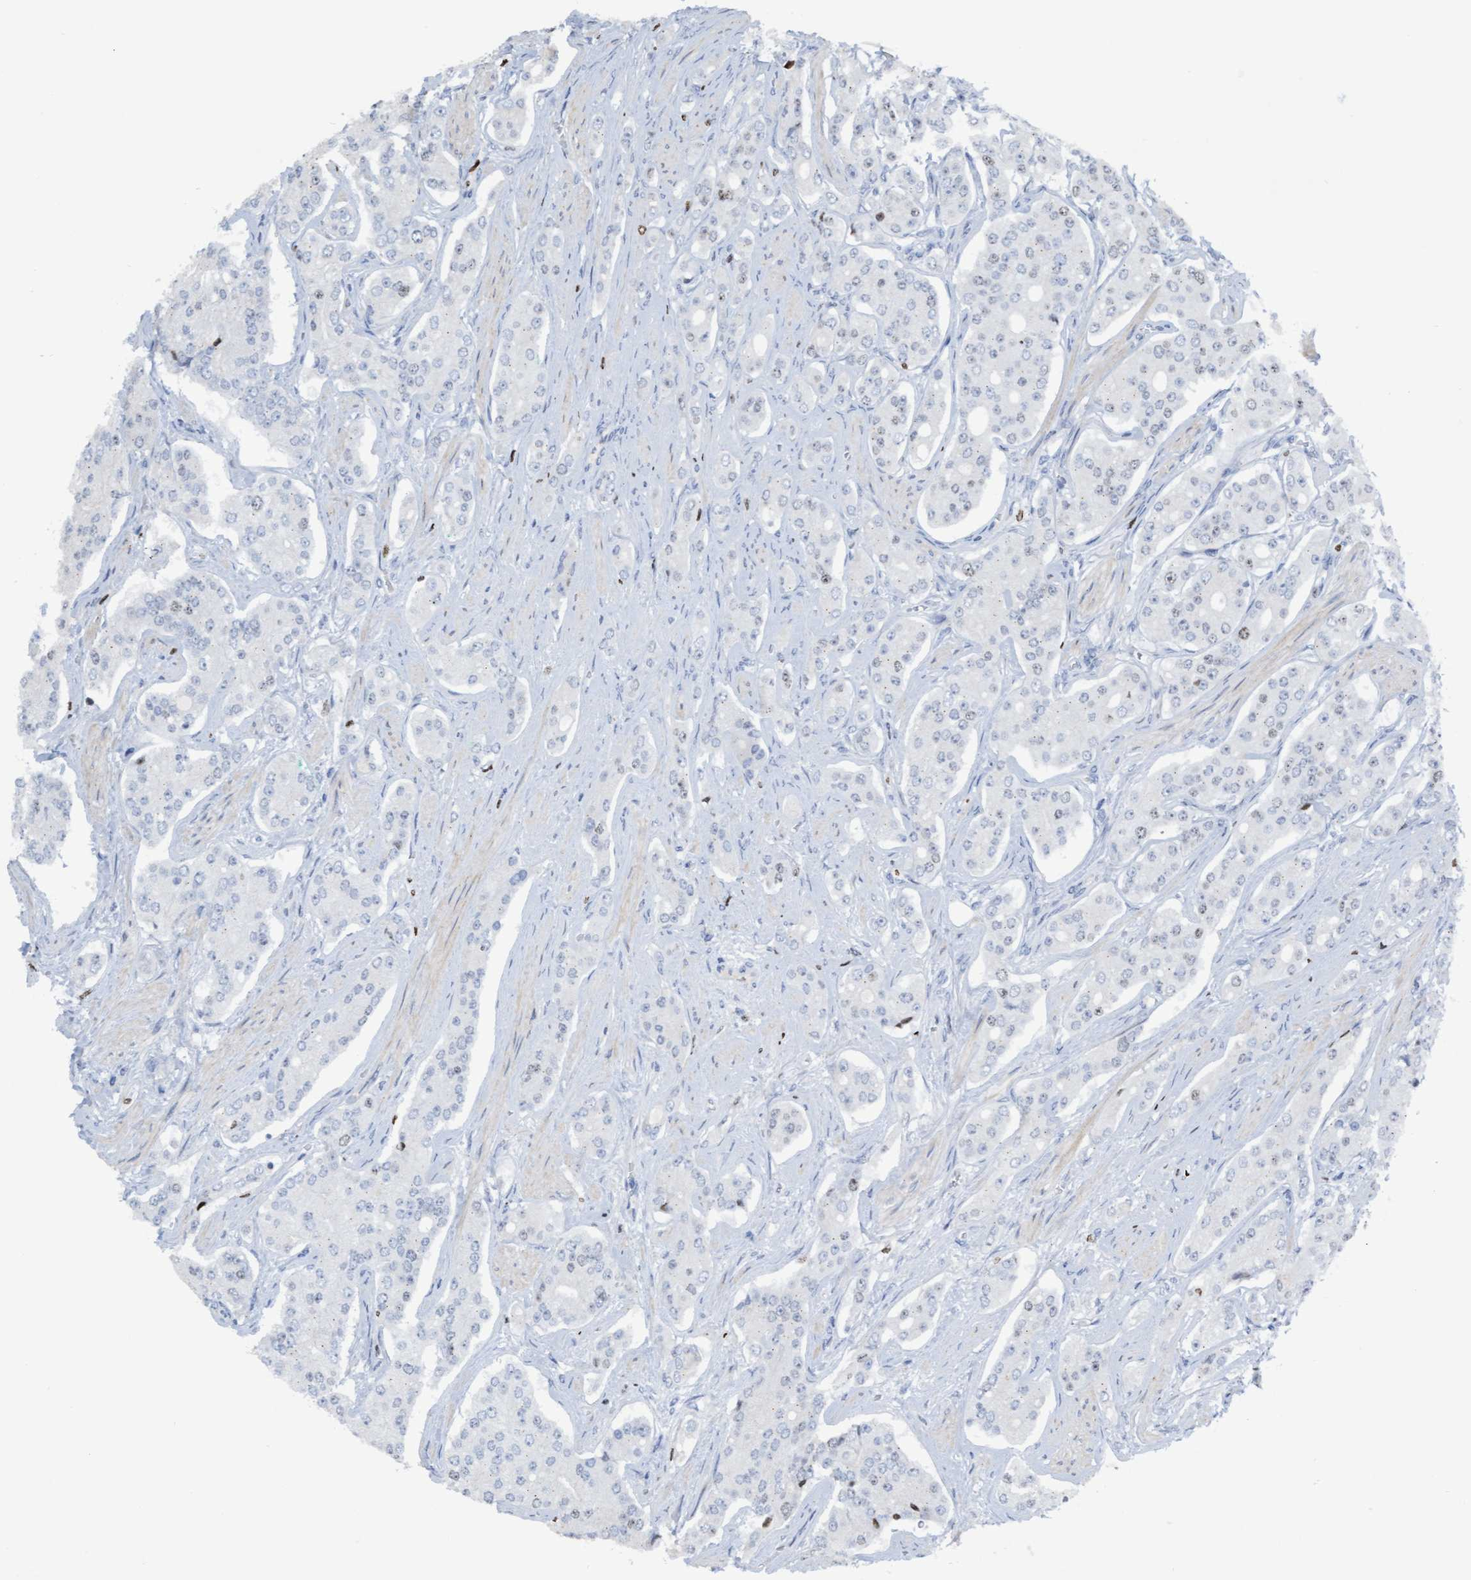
{"staining": {"intensity": "negative", "quantity": "none", "location": "none"}, "tissue": "prostate cancer", "cell_type": "Tumor cells", "image_type": "cancer", "snomed": [{"axis": "morphology", "description": "Adenocarcinoma, High grade"}, {"axis": "topography", "description": "Prostate"}], "caption": "The histopathology image reveals no staining of tumor cells in prostate cancer.", "gene": "CBX2", "patient": {"sex": "male", "age": 71}}